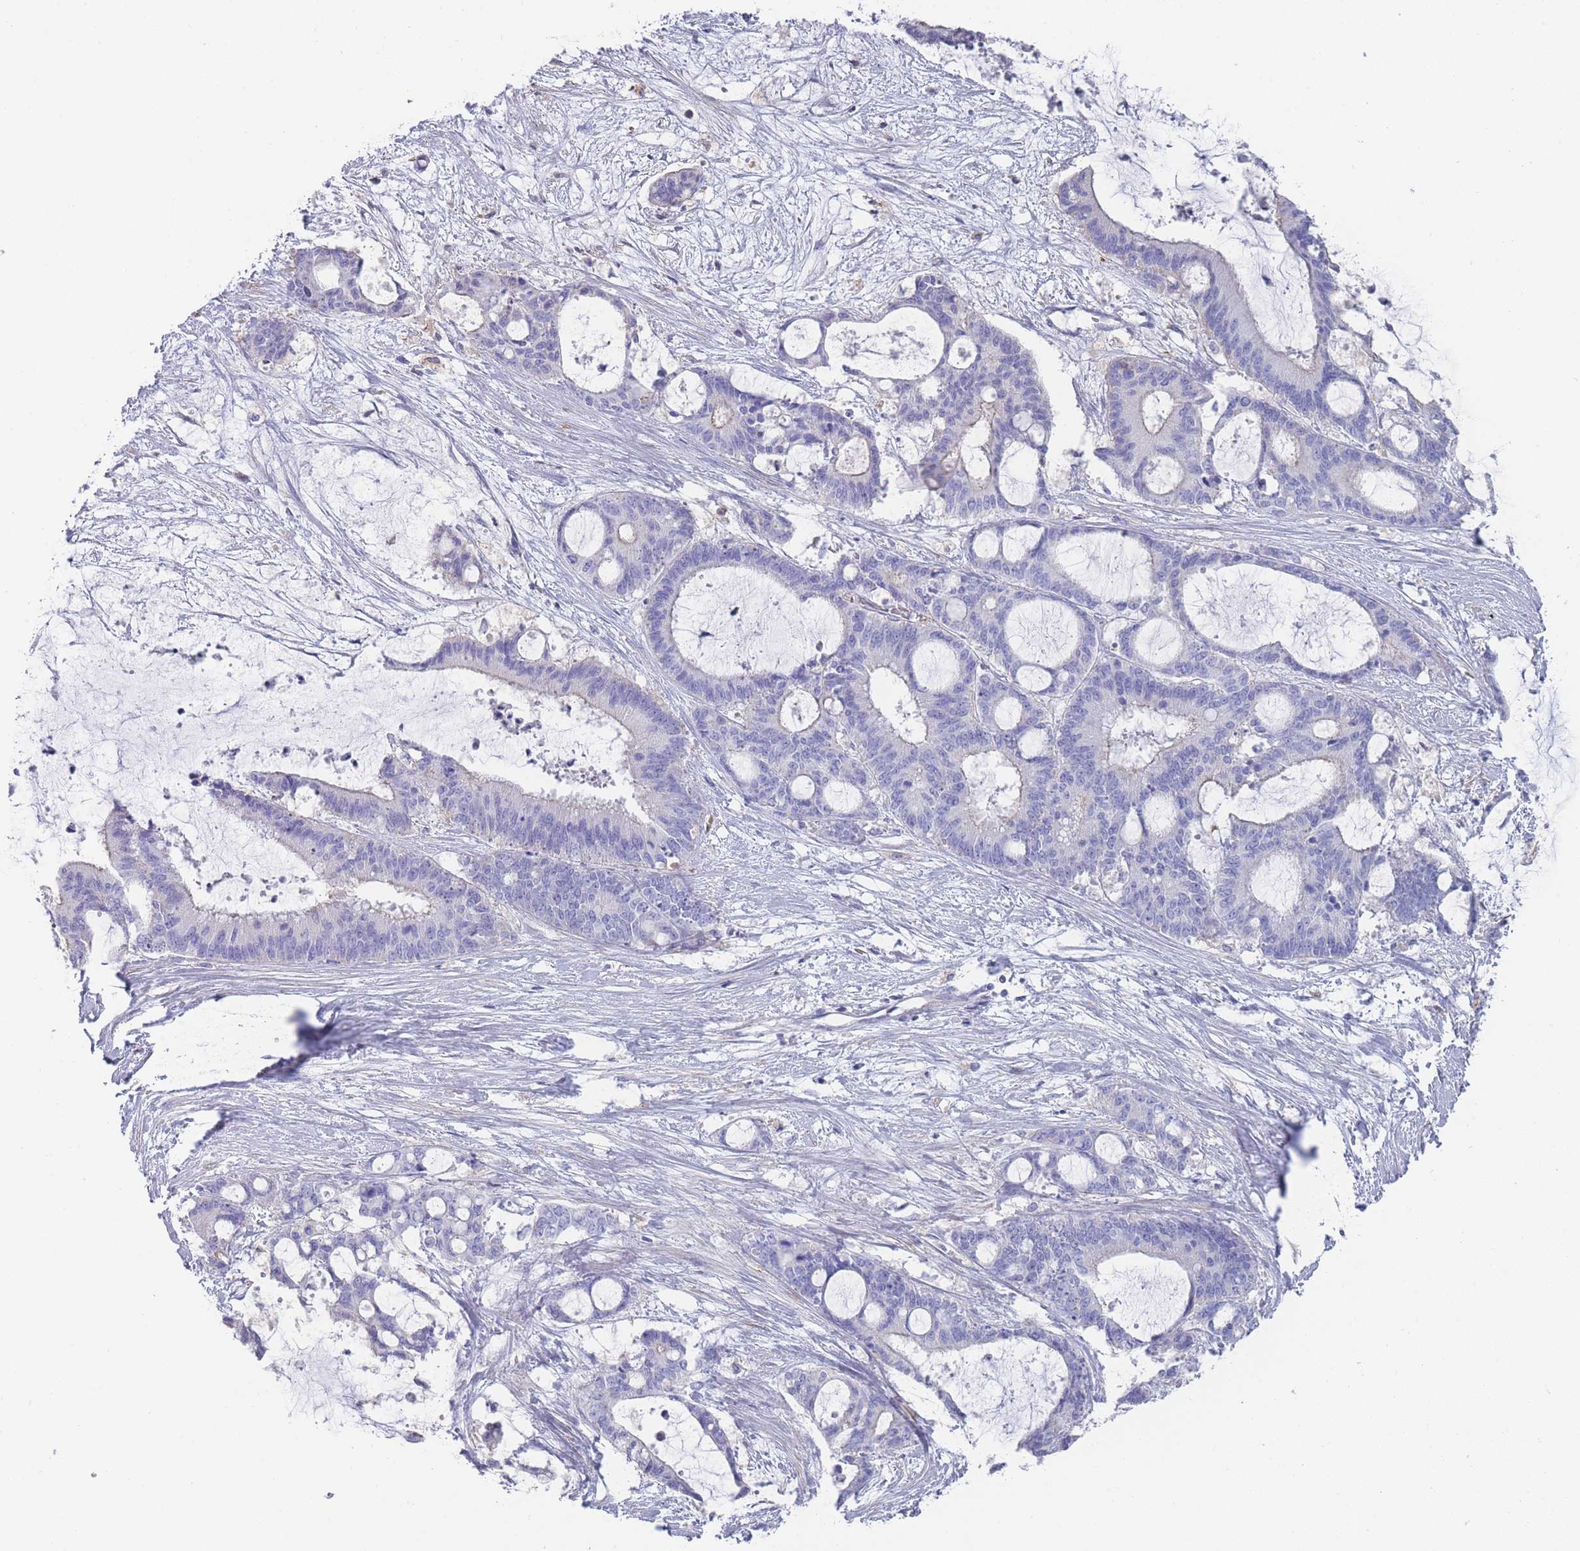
{"staining": {"intensity": "negative", "quantity": "none", "location": "none"}, "tissue": "liver cancer", "cell_type": "Tumor cells", "image_type": "cancer", "snomed": [{"axis": "morphology", "description": "Normal tissue, NOS"}, {"axis": "morphology", "description": "Cholangiocarcinoma"}, {"axis": "topography", "description": "Liver"}, {"axis": "topography", "description": "Peripheral nerve tissue"}], "caption": "This is an IHC micrograph of human cholangiocarcinoma (liver). There is no expression in tumor cells.", "gene": "SCCPDH", "patient": {"sex": "female", "age": 73}}